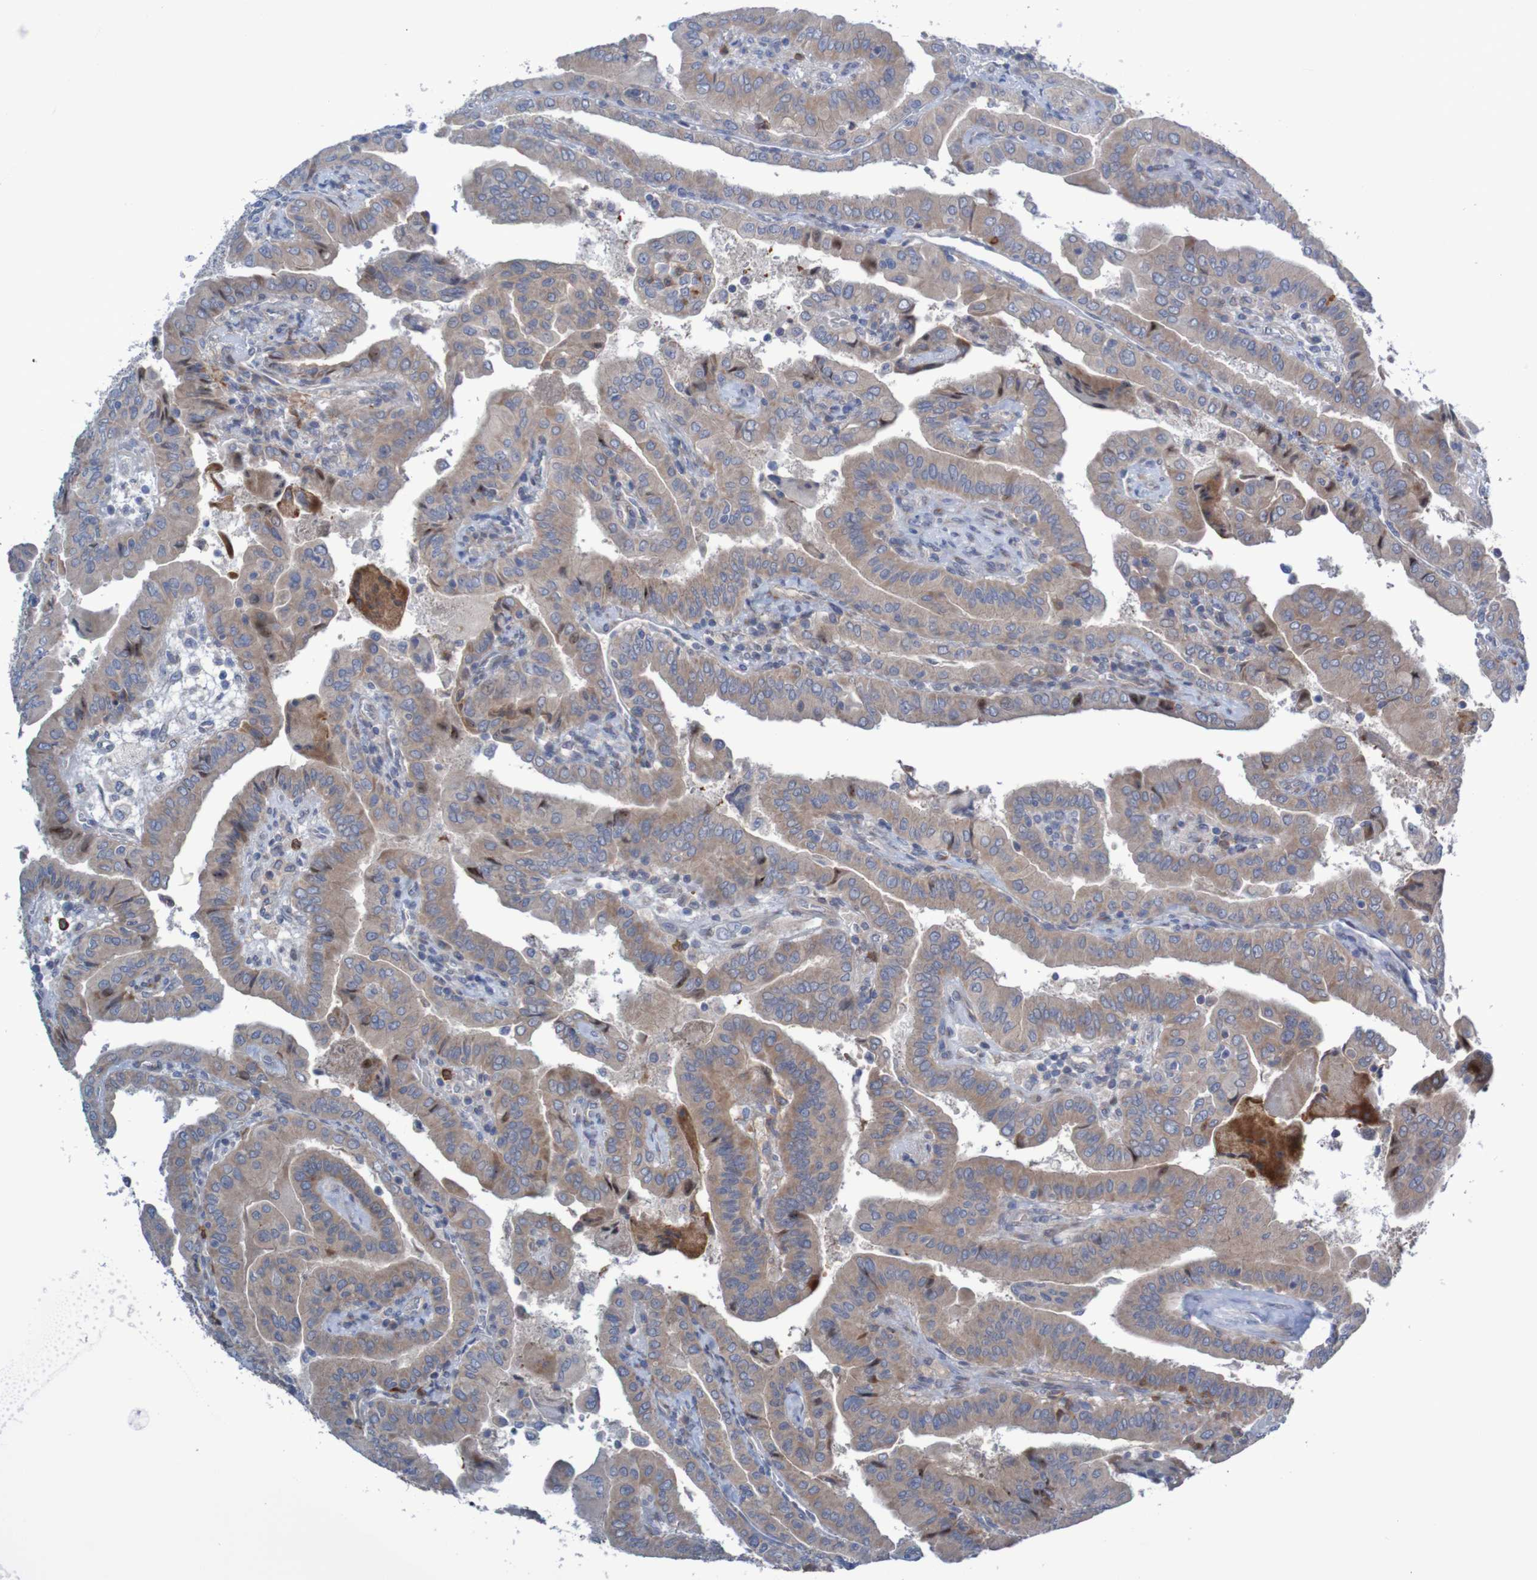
{"staining": {"intensity": "moderate", "quantity": ">75%", "location": "cytoplasmic/membranous"}, "tissue": "thyroid cancer", "cell_type": "Tumor cells", "image_type": "cancer", "snomed": [{"axis": "morphology", "description": "Papillary adenocarcinoma, NOS"}, {"axis": "topography", "description": "Thyroid gland"}], "caption": "Protein staining by immunohistochemistry shows moderate cytoplasmic/membranous expression in about >75% of tumor cells in thyroid cancer. The staining is performed using DAB (3,3'-diaminobenzidine) brown chromogen to label protein expression. The nuclei are counter-stained blue using hematoxylin.", "gene": "ANGPT4", "patient": {"sex": "male", "age": 33}}